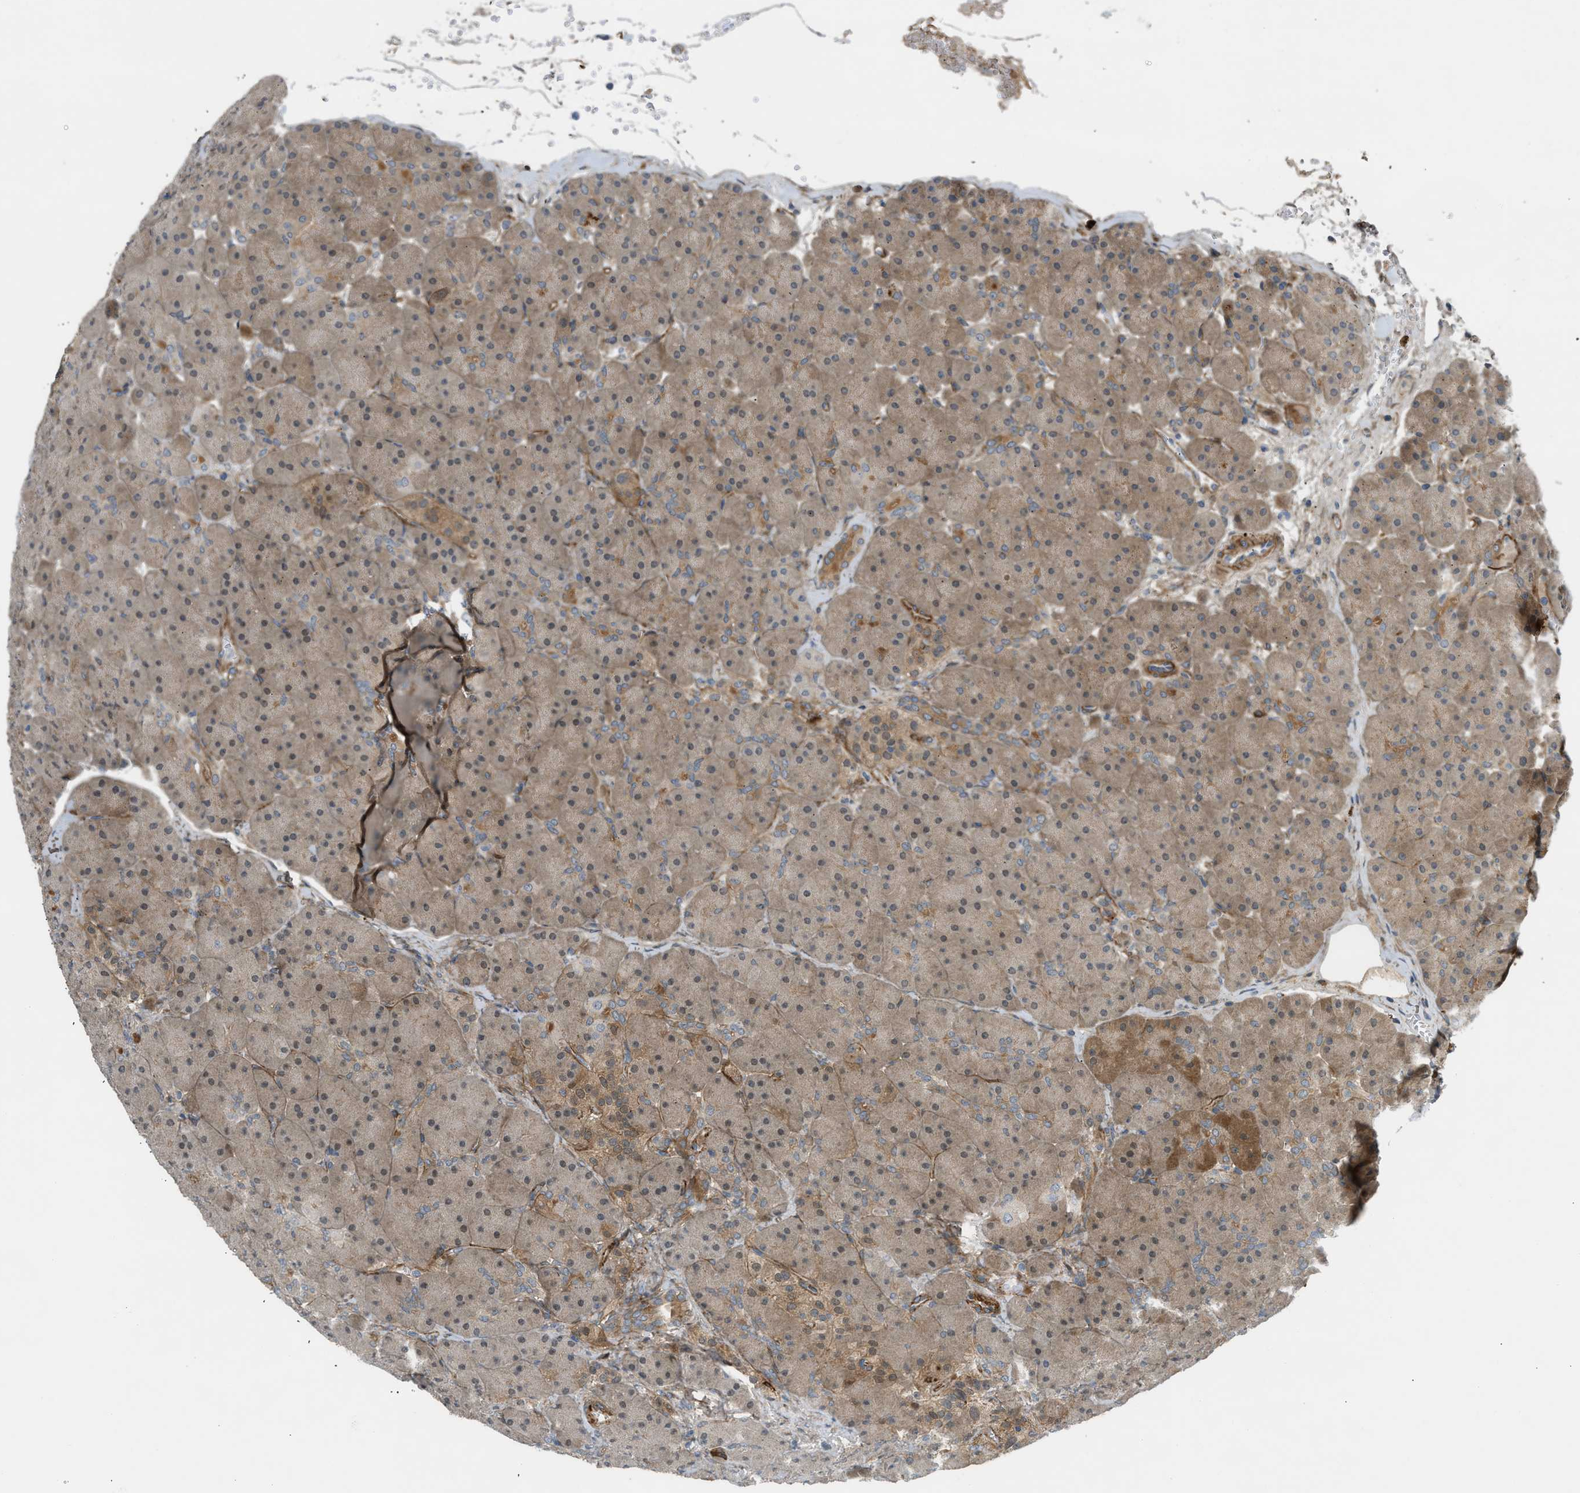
{"staining": {"intensity": "moderate", "quantity": ">75%", "location": "cytoplasmic/membranous"}, "tissue": "pancreas", "cell_type": "Exocrine glandular cells", "image_type": "normal", "snomed": [{"axis": "morphology", "description": "Normal tissue, NOS"}, {"axis": "topography", "description": "Pancreas"}], "caption": "Immunohistochemical staining of normal pancreas demonstrates >75% levels of moderate cytoplasmic/membranous protein staining in approximately >75% of exocrine glandular cells. (Brightfield microscopy of DAB IHC at high magnification).", "gene": "EDNRA", "patient": {"sex": "male", "age": 66}}